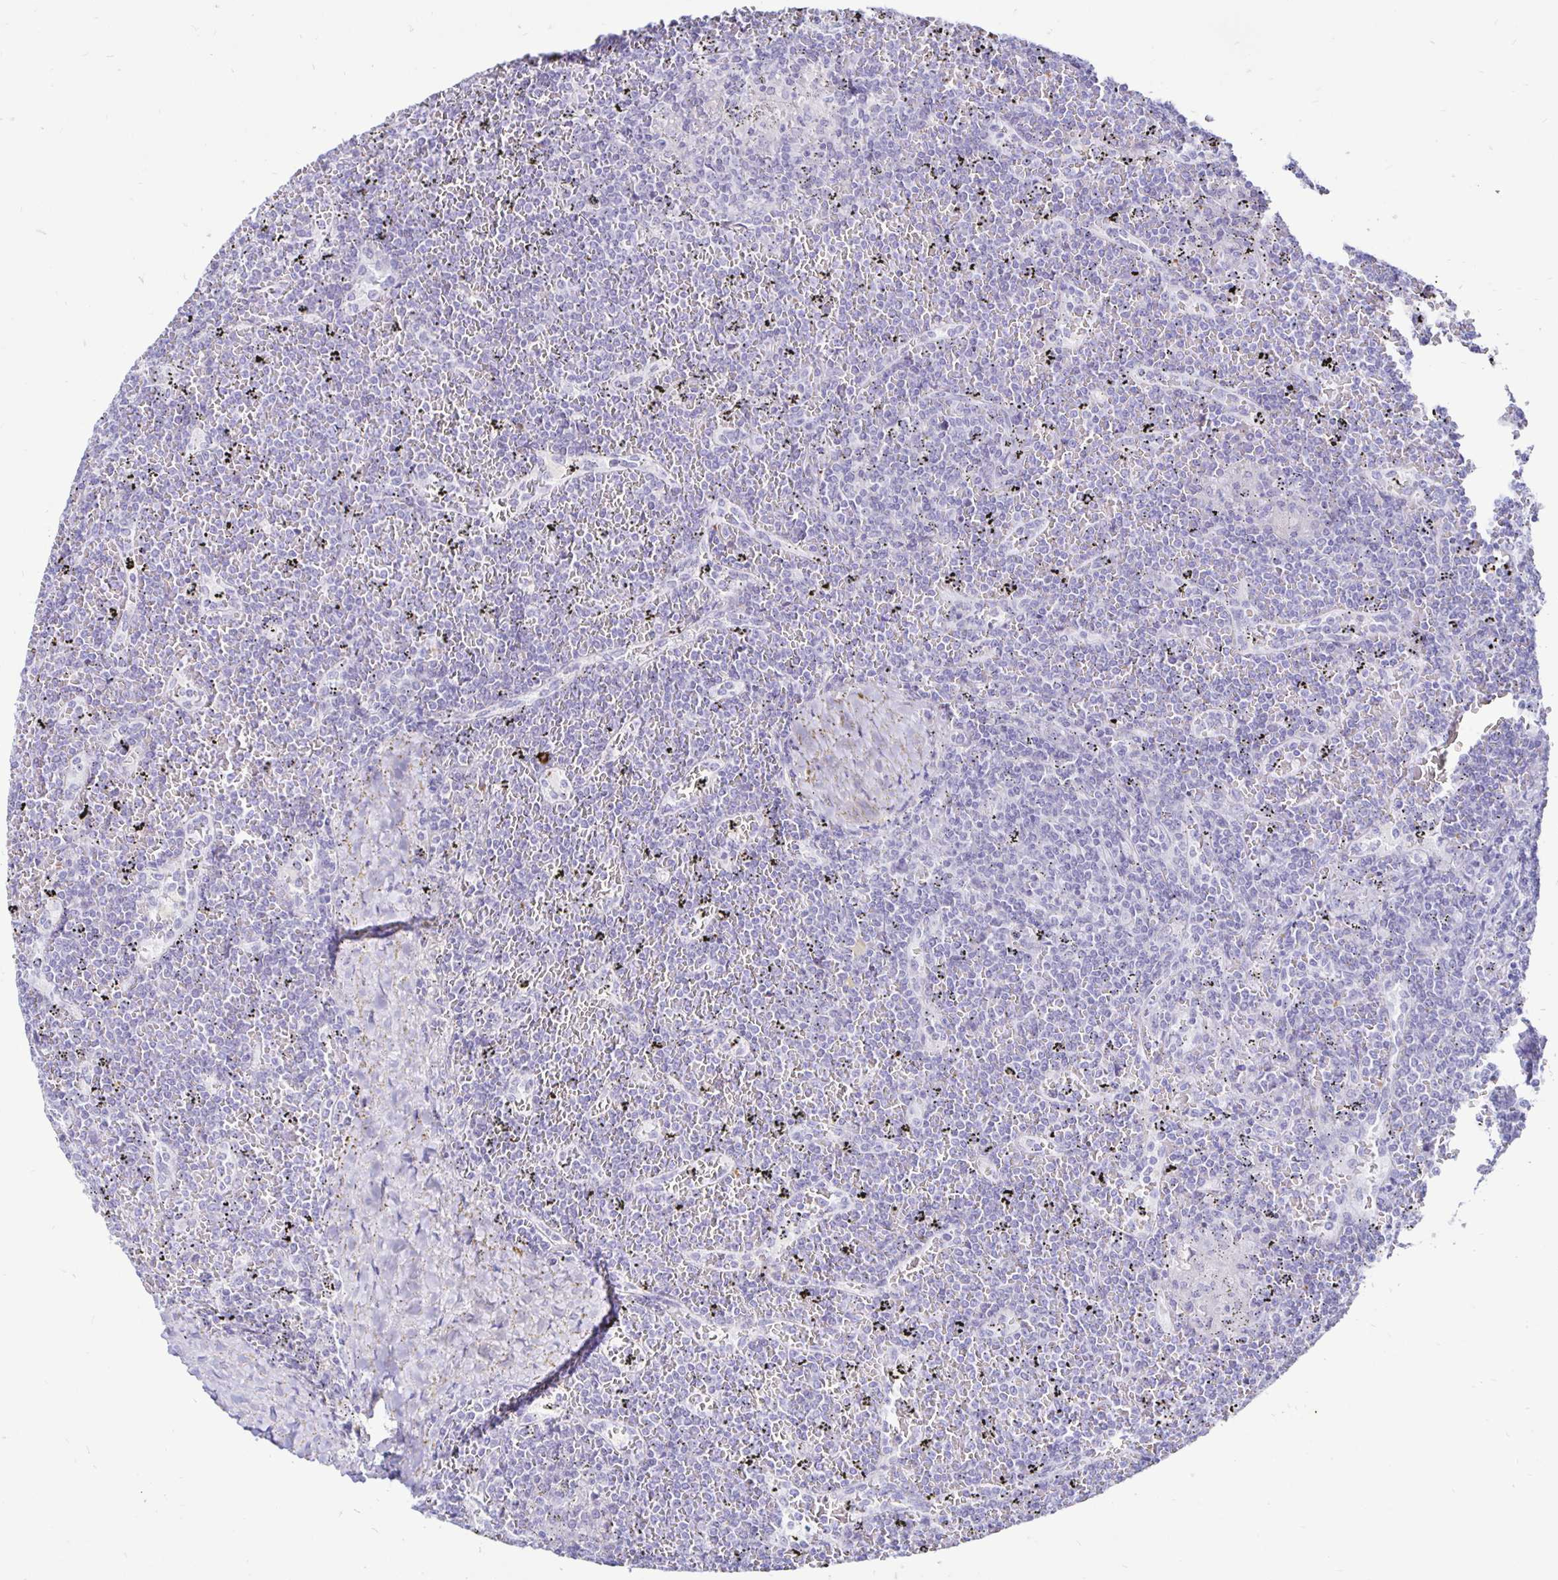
{"staining": {"intensity": "negative", "quantity": "none", "location": "none"}, "tissue": "lymphoma", "cell_type": "Tumor cells", "image_type": "cancer", "snomed": [{"axis": "morphology", "description": "Malignant lymphoma, non-Hodgkin's type, Low grade"}, {"axis": "topography", "description": "Spleen"}], "caption": "High magnification brightfield microscopy of lymphoma stained with DAB (3,3'-diaminobenzidine) (brown) and counterstained with hematoxylin (blue): tumor cells show no significant staining. (DAB immunohistochemistry, high magnification).", "gene": "TIMP1", "patient": {"sex": "female", "age": 19}}